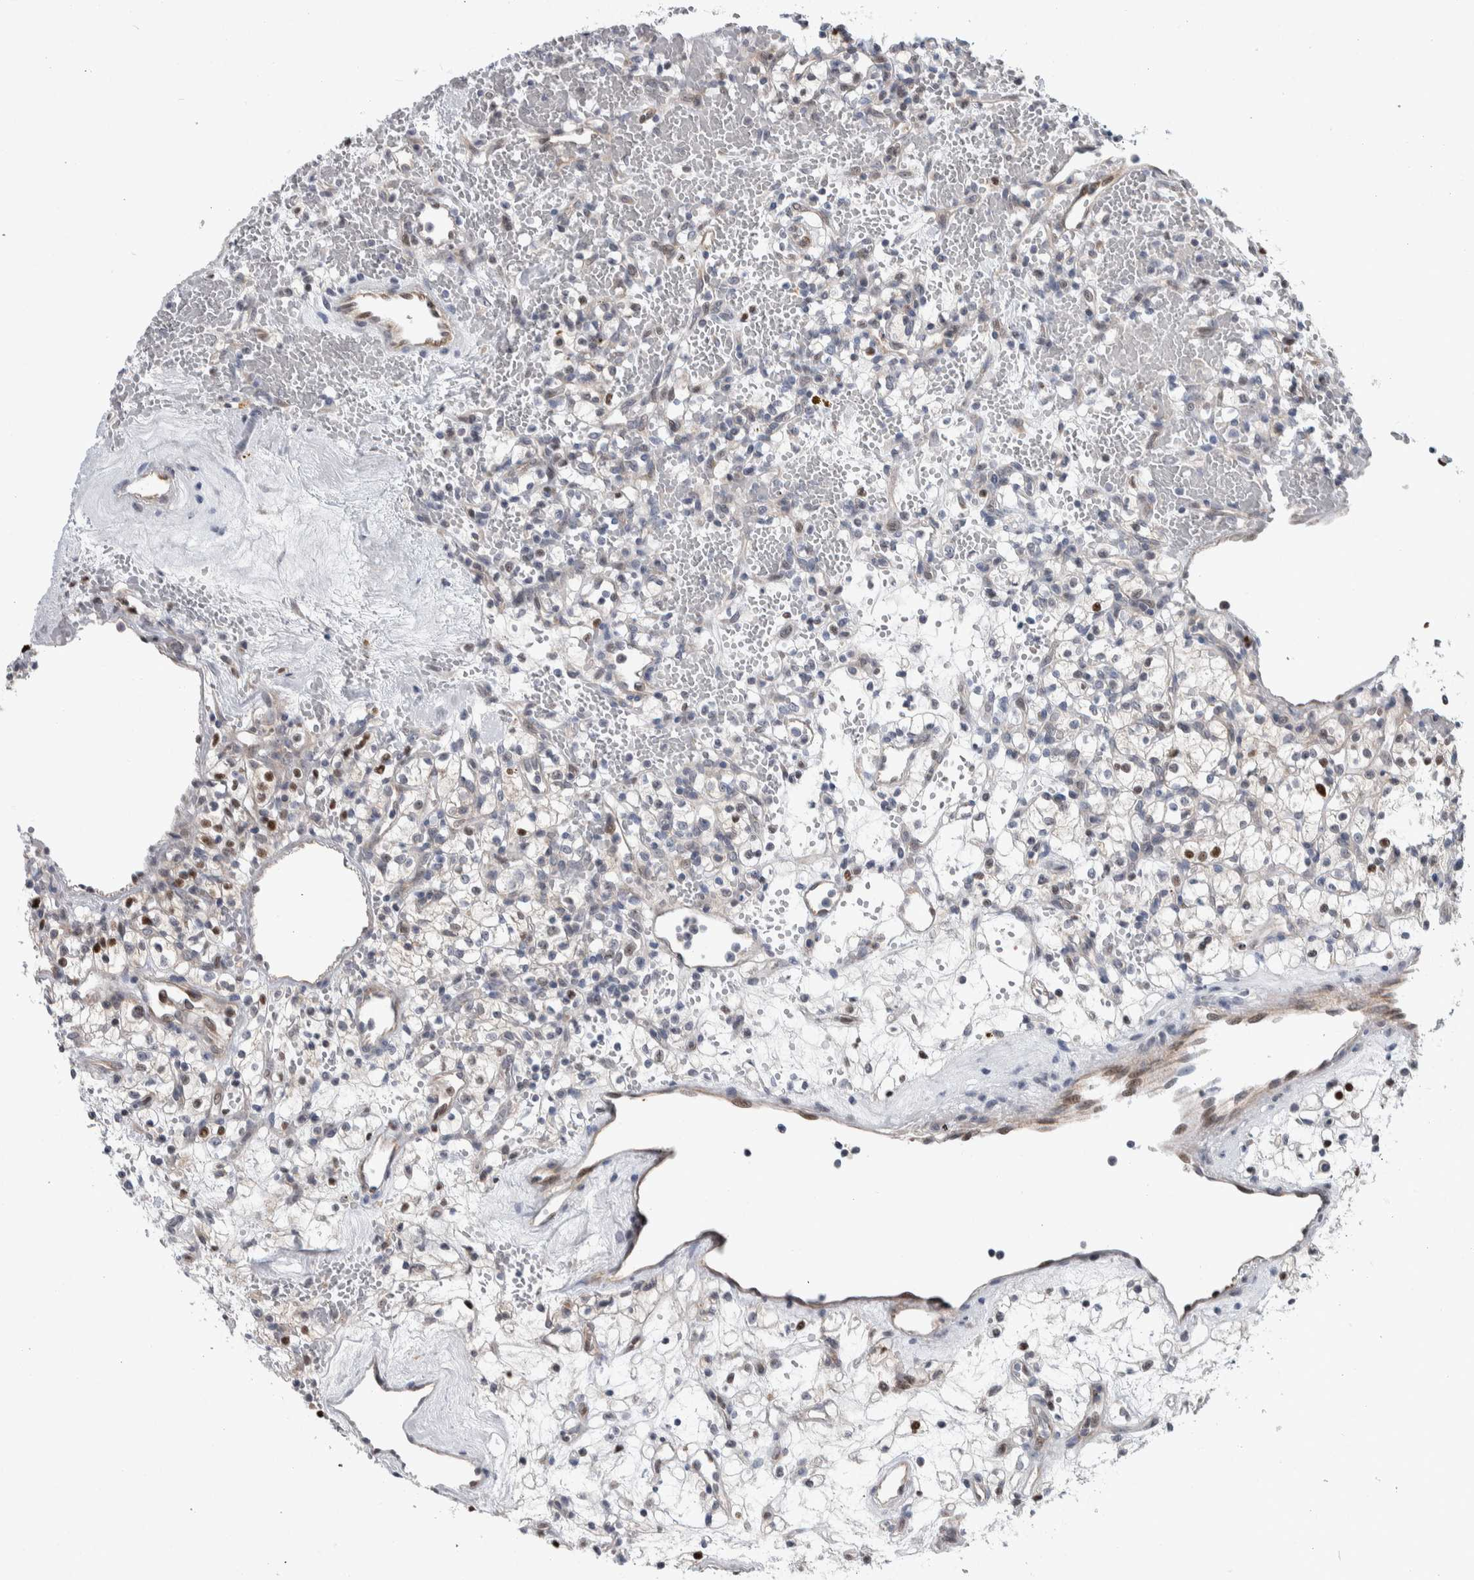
{"staining": {"intensity": "strong", "quantity": "25%-75%", "location": "nuclear"}, "tissue": "renal cancer", "cell_type": "Tumor cells", "image_type": "cancer", "snomed": [{"axis": "morphology", "description": "Adenocarcinoma, NOS"}, {"axis": "topography", "description": "Kidney"}], "caption": "This photomicrograph displays immunohistochemistry (IHC) staining of human renal cancer, with high strong nuclear staining in approximately 25%-75% of tumor cells.", "gene": "PTPA", "patient": {"sex": "female", "age": 60}}